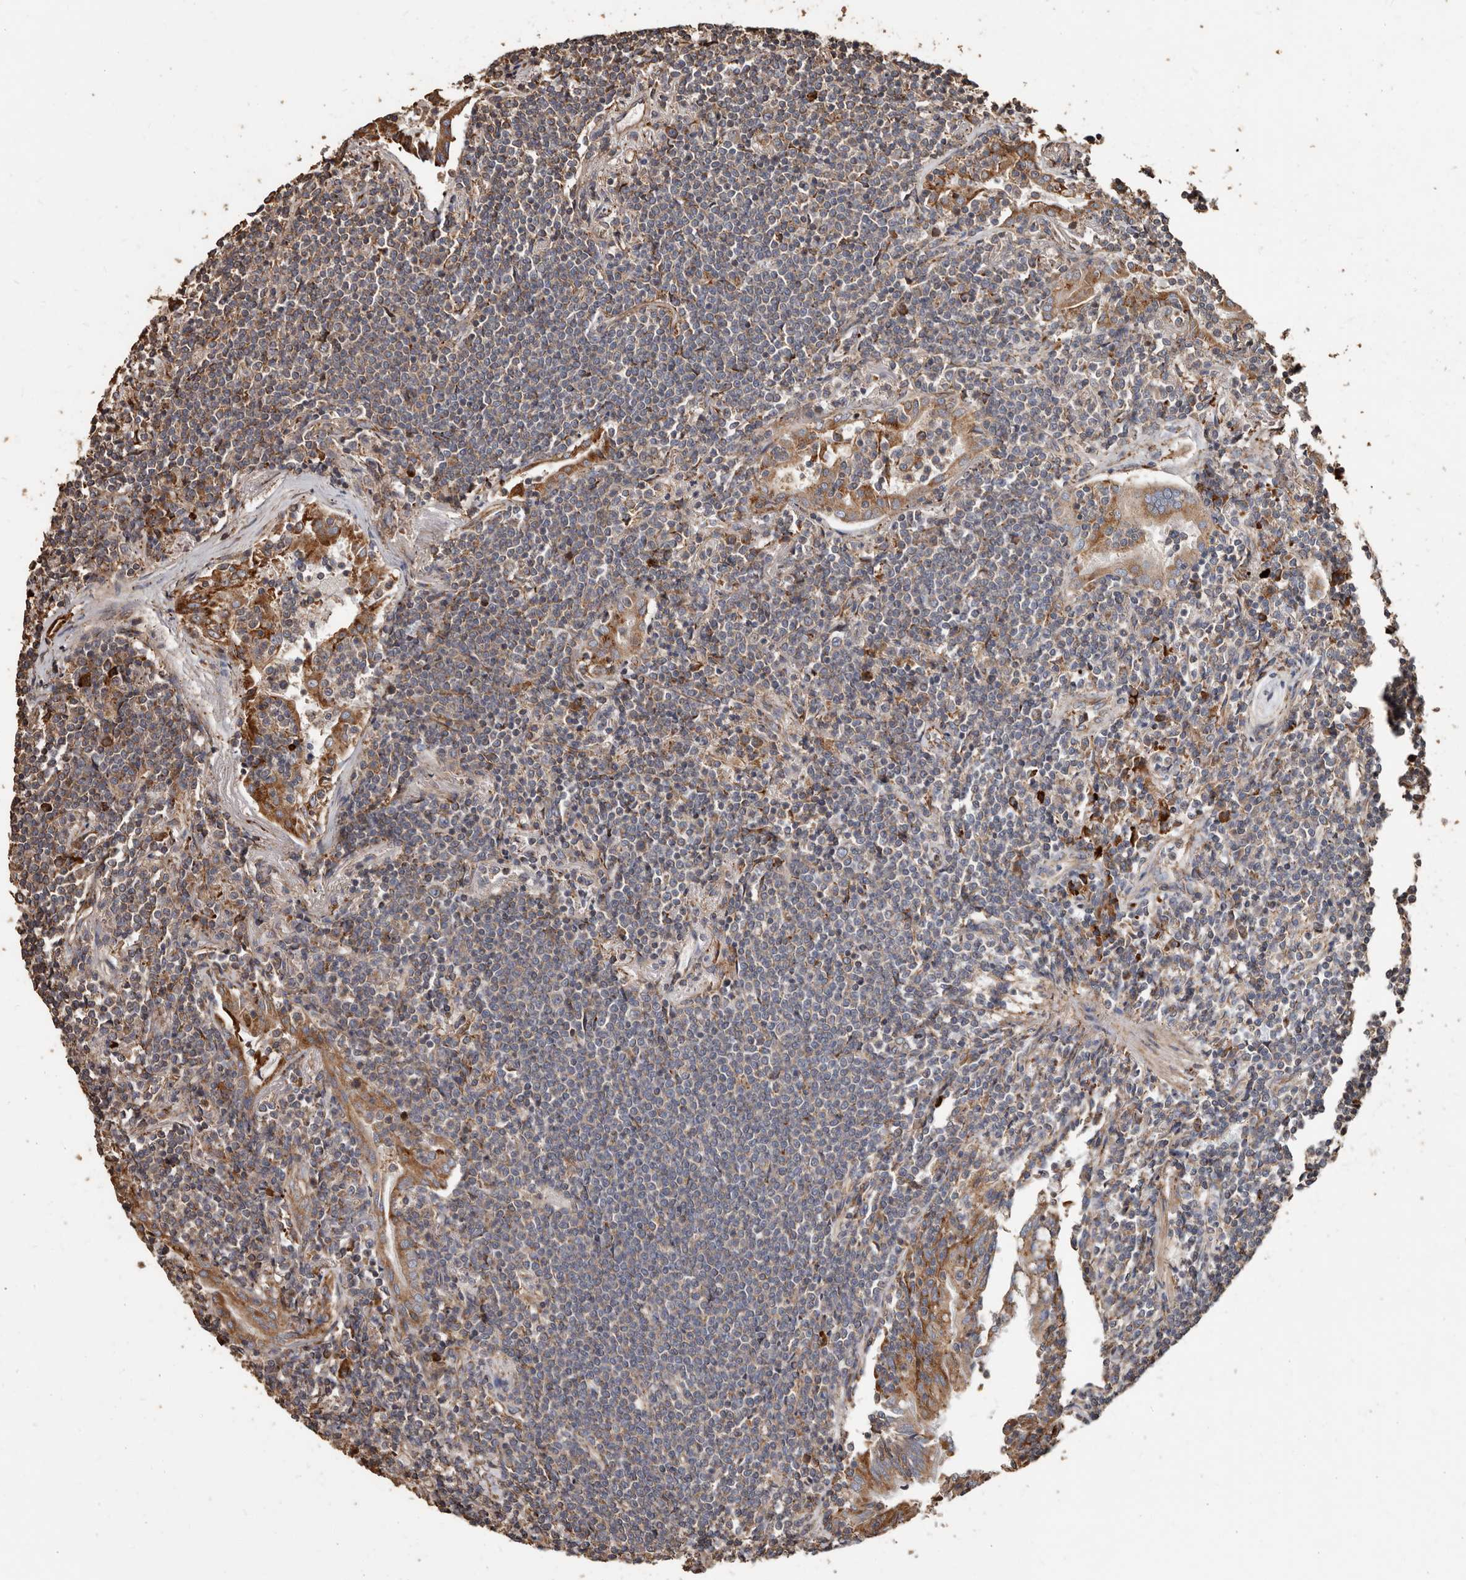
{"staining": {"intensity": "negative", "quantity": "none", "location": "none"}, "tissue": "lymphoma", "cell_type": "Tumor cells", "image_type": "cancer", "snomed": [{"axis": "morphology", "description": "Malignant lymphoma, non-Hodgkin's type, Low grade"}, {"axis": "topography", "description": "Lung"}], "caption": "Immunohistochemistry (IHC) photomicrograph of neoplastic tissue: lymphoma stained with DAB demonstrates no significant protein staining in tumor cells. (Stains: DAB (3,3'-diaminobenzidine) IHC with hematoxylin counter stain, Microscopy: brightfield microscopy at high magnification).", "gene": "OSGIN2", "patient": {"sex": "female", "age": 71}}